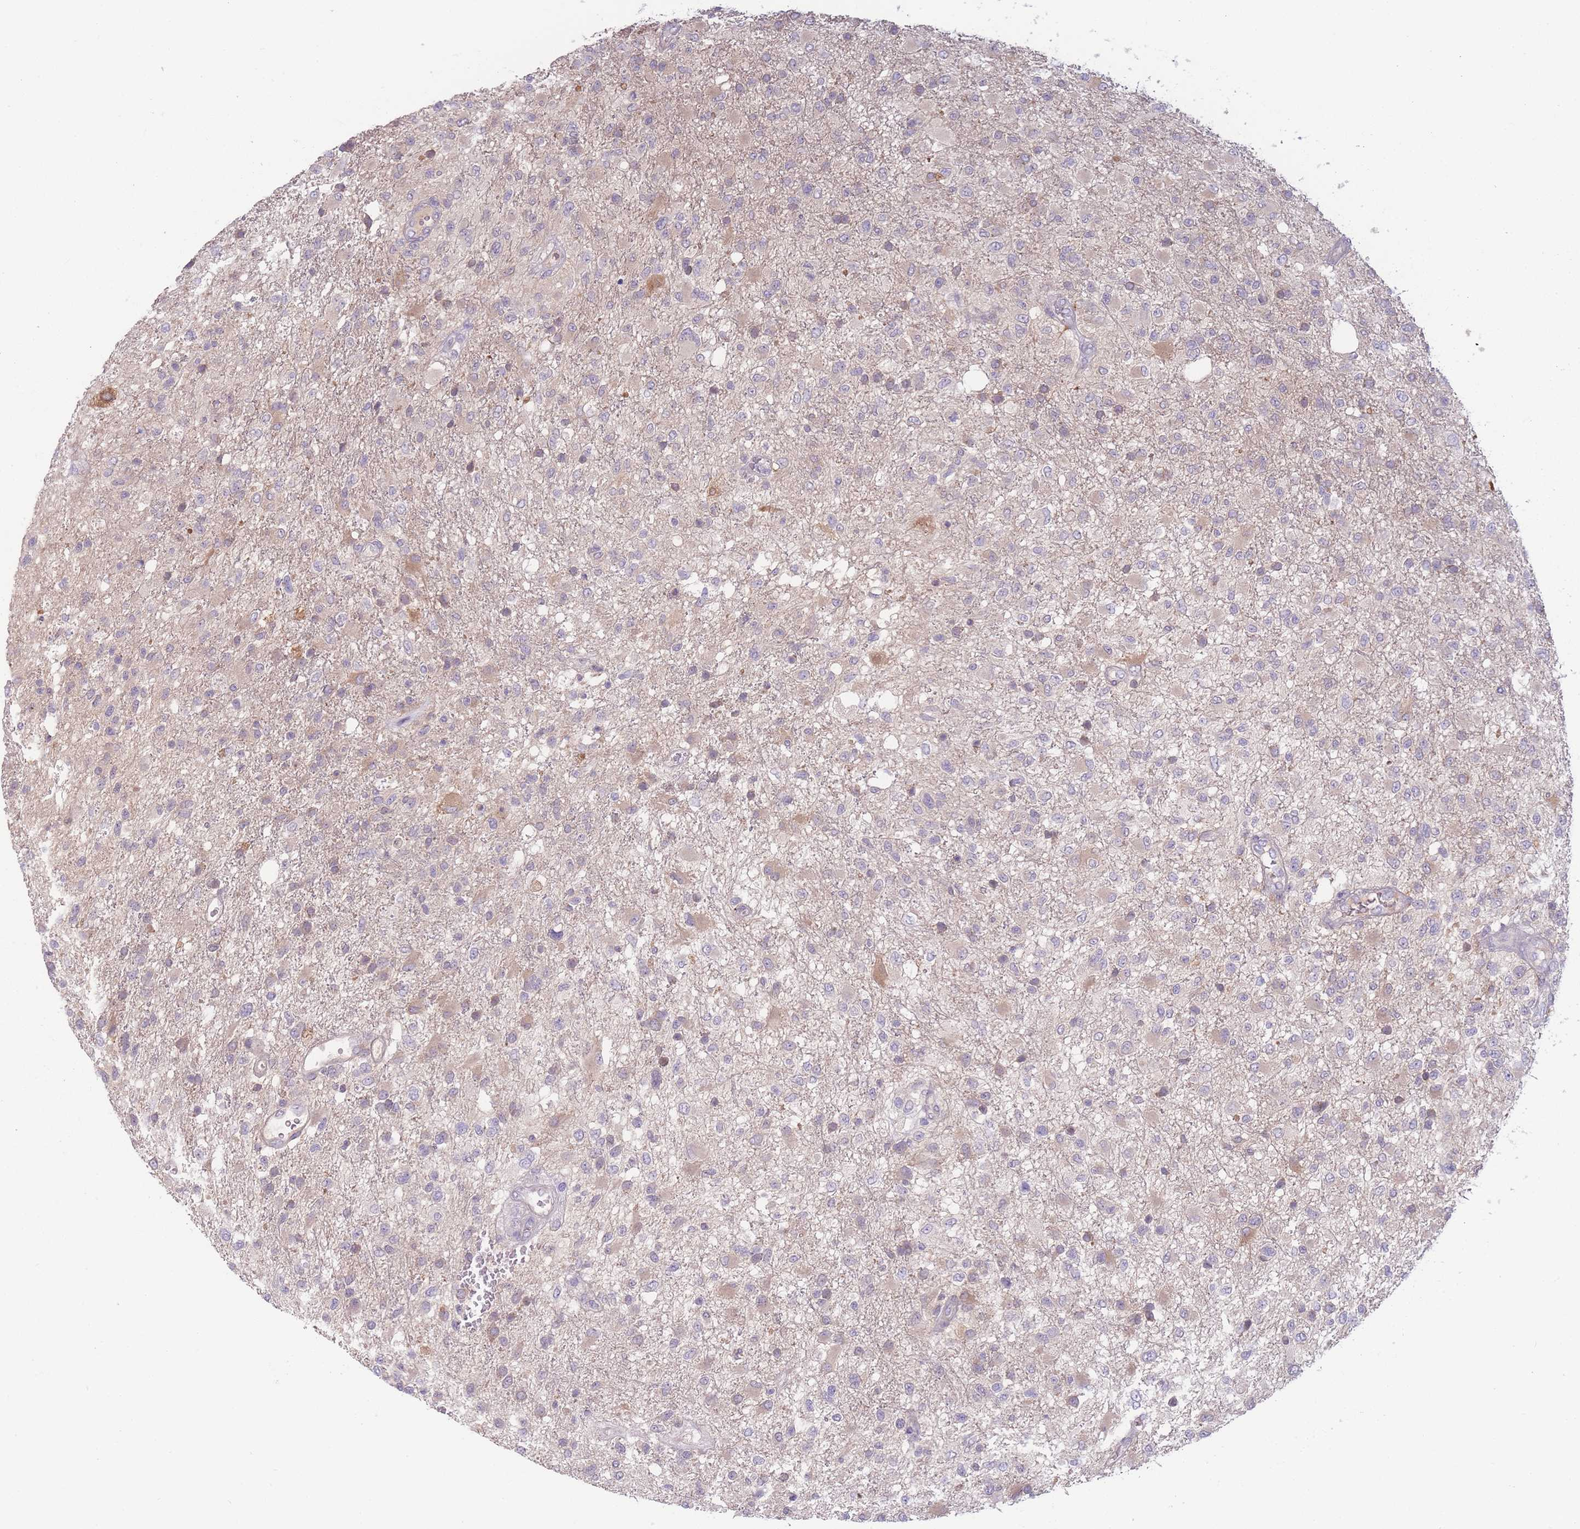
{"staining": {"intensity": "negative", "quantity": "none", "location": "none"}, "tissue": "glioma", "cell_type": "Tumor cells", "image_type": "cancer", "snomed": [{"axis": "morphology", "description": "Glioma, malignant, High grade"}, {"axis": "topography", "description": "Brain"}], "caption": "High power microscopy histopathology image of an immunohistochemistry micrograph of malignant high-grade glioma, revealing no significant staining in tumor cells. (Stains: DAB immunohistochemistry (IHC) with hematoxylin counter stain, Microscopy: brightfield microscopy at high magnification).", "gene": "SPHKAP", "patient": {"sex": "female", "age": 74}}